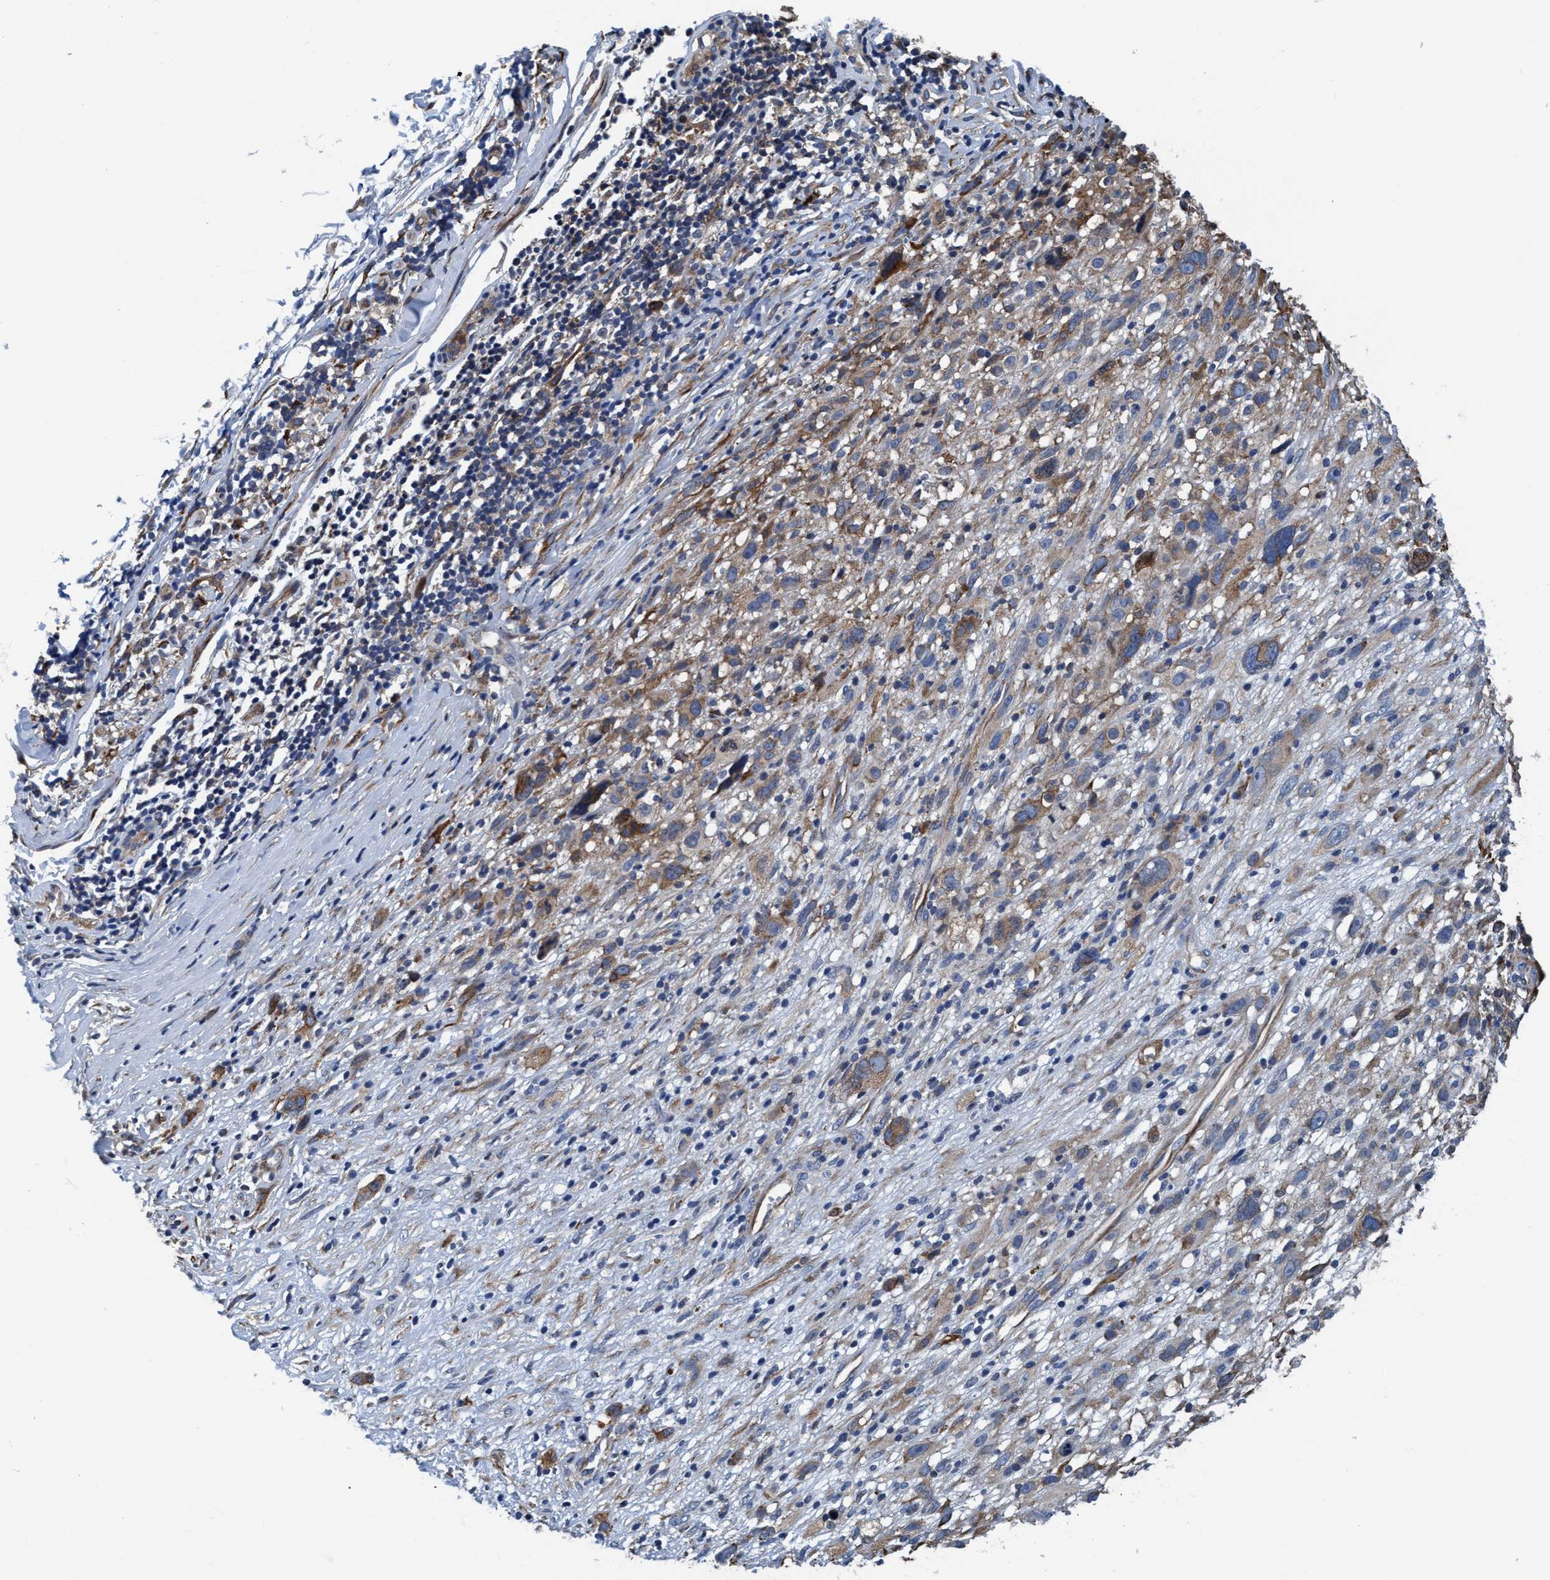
{"staining": {"intensity": "moderate", "quantity": ">75%", "location": "cytoplasmic/membranous"}, "tissue": "melanoma", "cell_type": "Tumor cells", "image_type": "cancer", "snomed": [{"axis": "morphology", "description": "Malignant melanoma, NOS"}, {"axis": "topography", "description": "Skin"}], "caption": "This is an image of IHC staining of malignant melanoma, which shows moderate staining in the cytoplasmic/membranous of tumor cells.", "gene": "NMT1", "patient": {"sex": "female", "age": 55}}